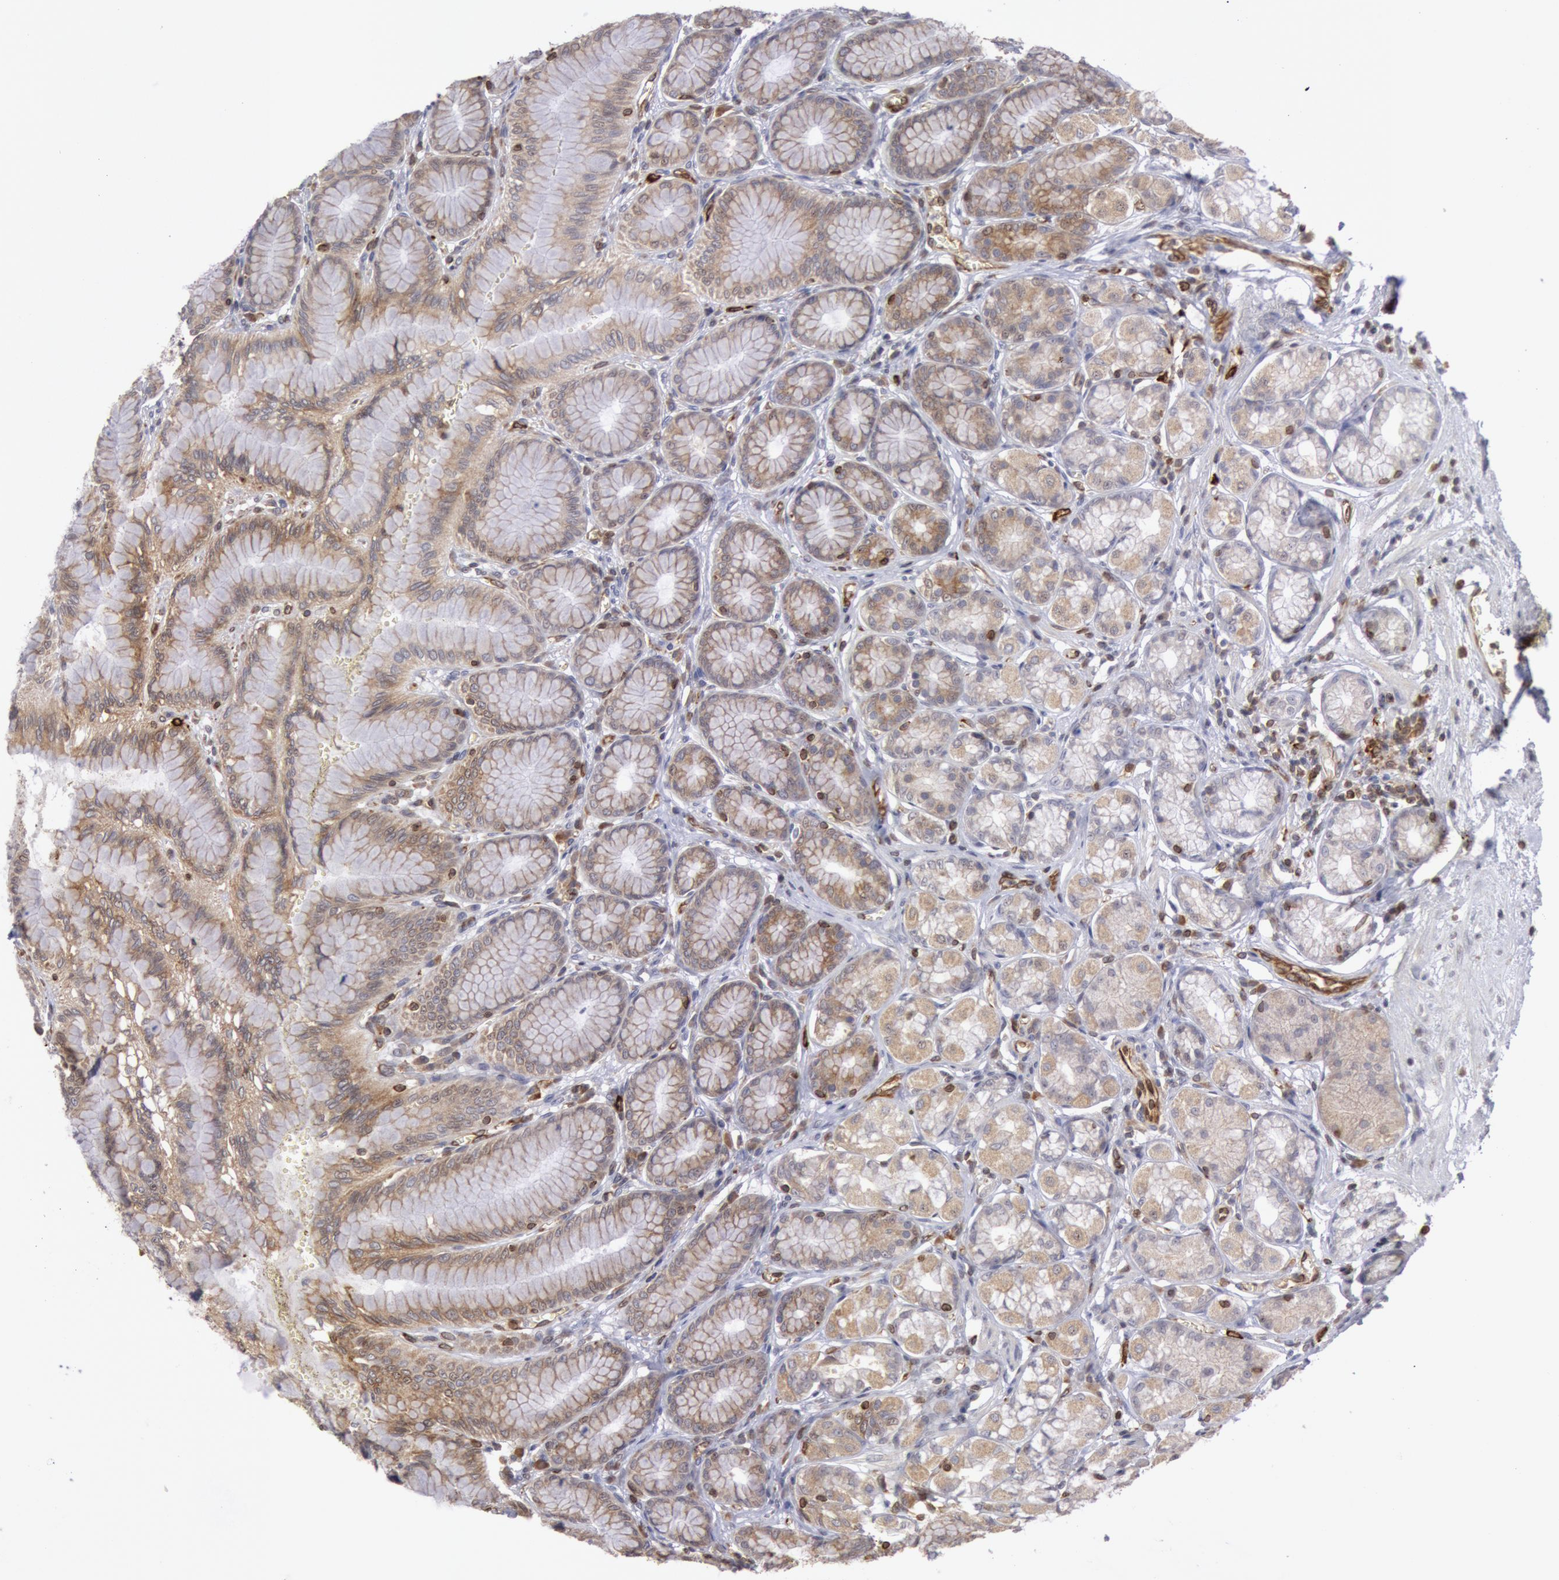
{"staining": {"intensity": "weak", "quantity": "<25%", "location": "cytoplasmic/membranous"}, "tissue": "stomach", "cell_type": "Glandular cells", "image_type": "normal", "snomed": [{"axis": "morphology", "description": "Normal tissue, NOS"}, {"axis": "topography", "description": "Stomach"}, {"axis": "topography", "description": "Stomach, lower"}], "caption": "Immunohistochemistry (IHC) of benign human stomach shows no staining in glandular cells. (IHC, brightfield microscopy, high magnification).", "gene": "ENSG00000250264", "patient": {"sex": "male", "age": 76}}